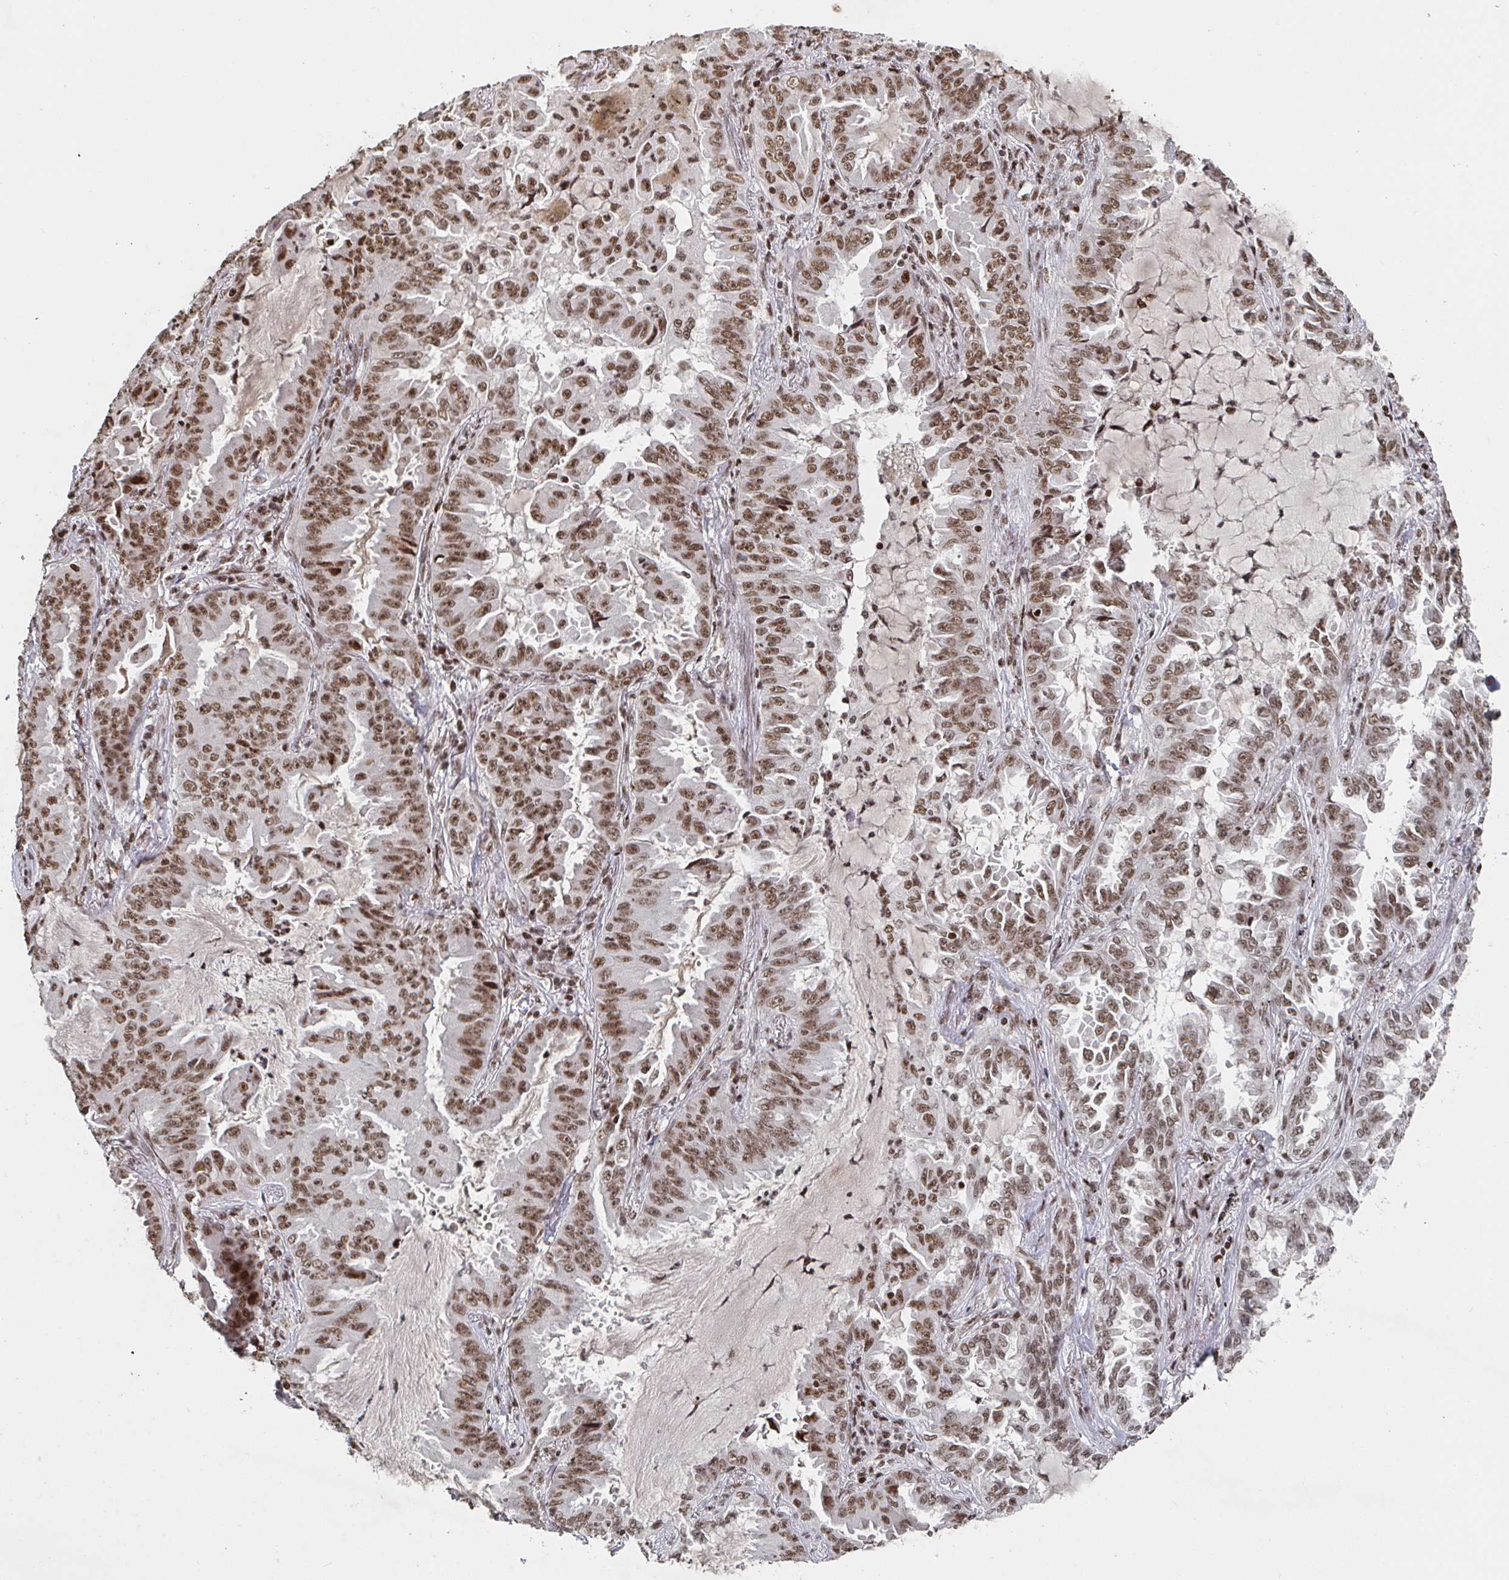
{"staining": {"intensity": "moderate", "quantity": ">75%", "location": "nuclear"}, "tissue": "lung cancer", "cell_type": "Tumor cells", "image_type": "cancer", "snomed": [{"axis": "morphology", "description": "Adenocarcinoma, NOS"}, {"axis": "topography", "description": "Lung"}], "caption": "A medium amount of moderate nuclear expression is seen in about >75% of tumor cells in lung cancer (adenocarcinoma) tissue. (DAB (3,3'-diaminobenzidine) IHC, brown staining for protein, blue staining for nuclei).", "gene": "ZDHHC12", "patient": {"sex": "female", "age": 52}}